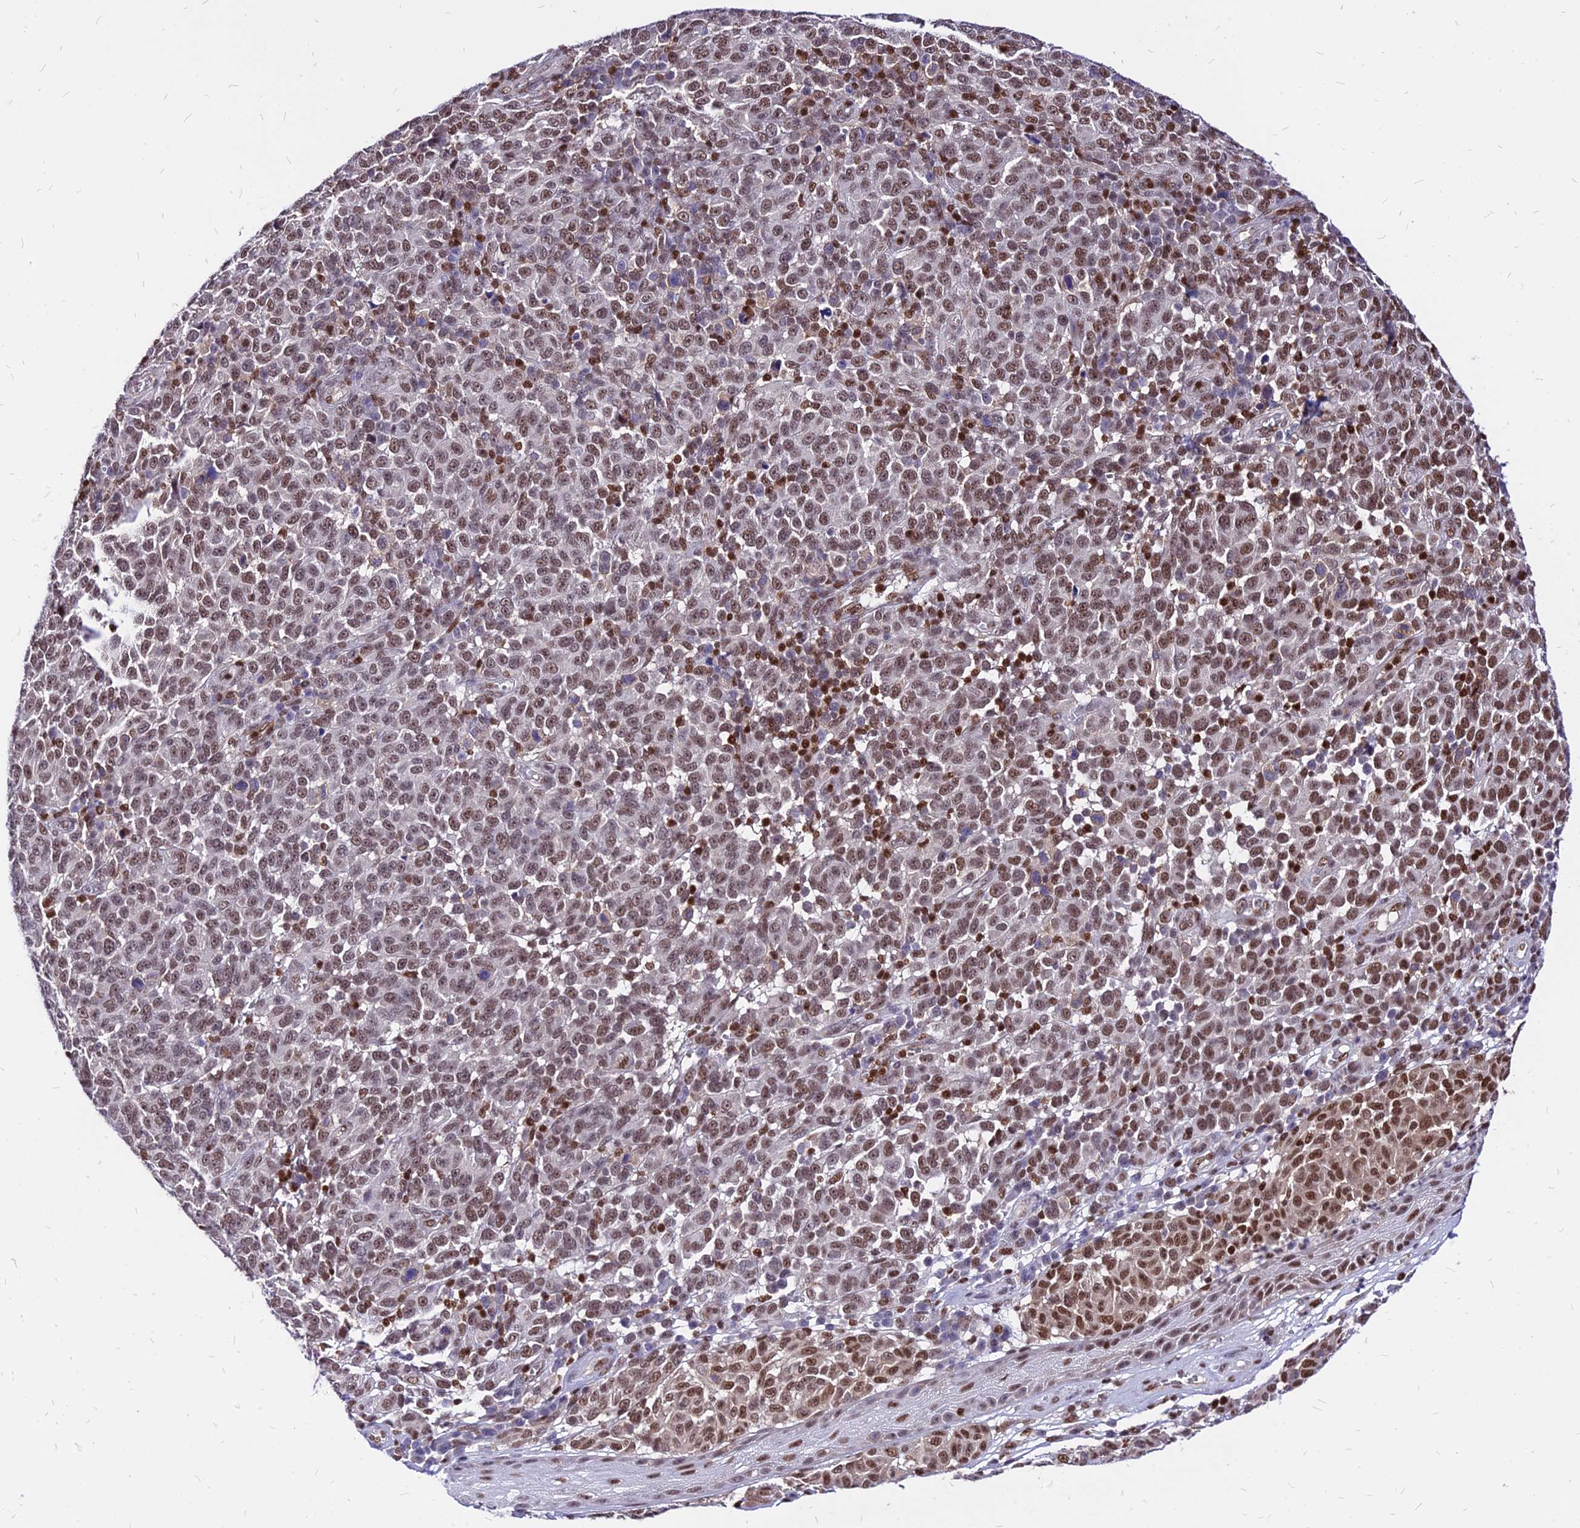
{"staining": {"intensity": "moderate", "quantity": "25%-75%", "location": "nuclear"}, "tissue": "melanoma", "cell_type": "Tumor cells", "image_type": "cancer", "snomed": [{"axis": "morphology", "description": "Malignant melanoma, NOS"}, {"axis": "topography", "description": "Skin"}], "caption": "An image of human malignant melanoma stained for a protein shows moderate nuclear brown staining in tumor cells.", "gene": "PAXX", "patient": {"sex": "male", "age": 49}}